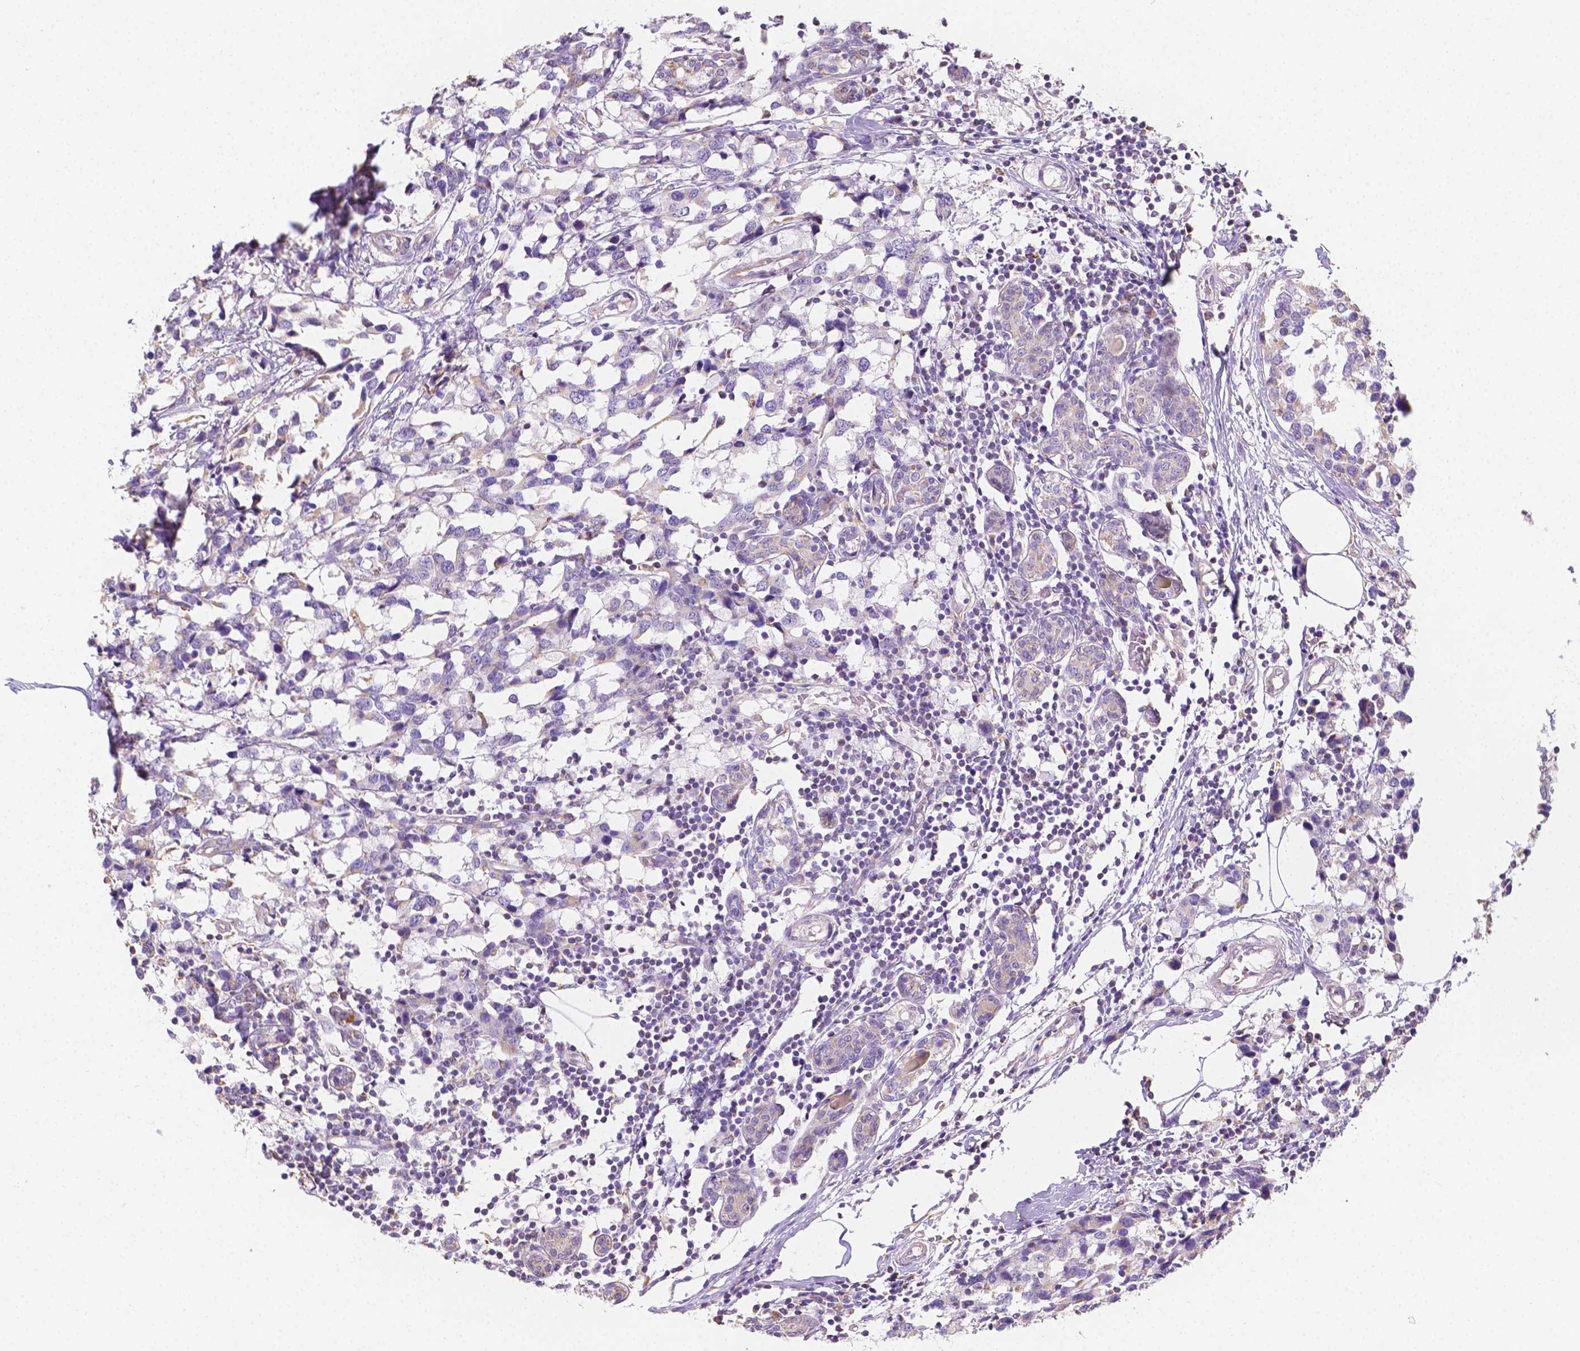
{"staining": {"intensity": "negative", "quantity": "none", "location": "none"}, "tissue": "breast cancer", "cell_type": "Tumor cells", "image_type": "cancer", "snomed": [{"axis": "morphology", "description": "Lobular carcinoma"}, {"axis": "topography", "description": "Breast"}], "caption": "Immunohistochemical staining of human breast cancer exhibits no significant staining in tumor cells.", "gene": "TMEM130", "patient": {"sex": "female", "age": 59}}